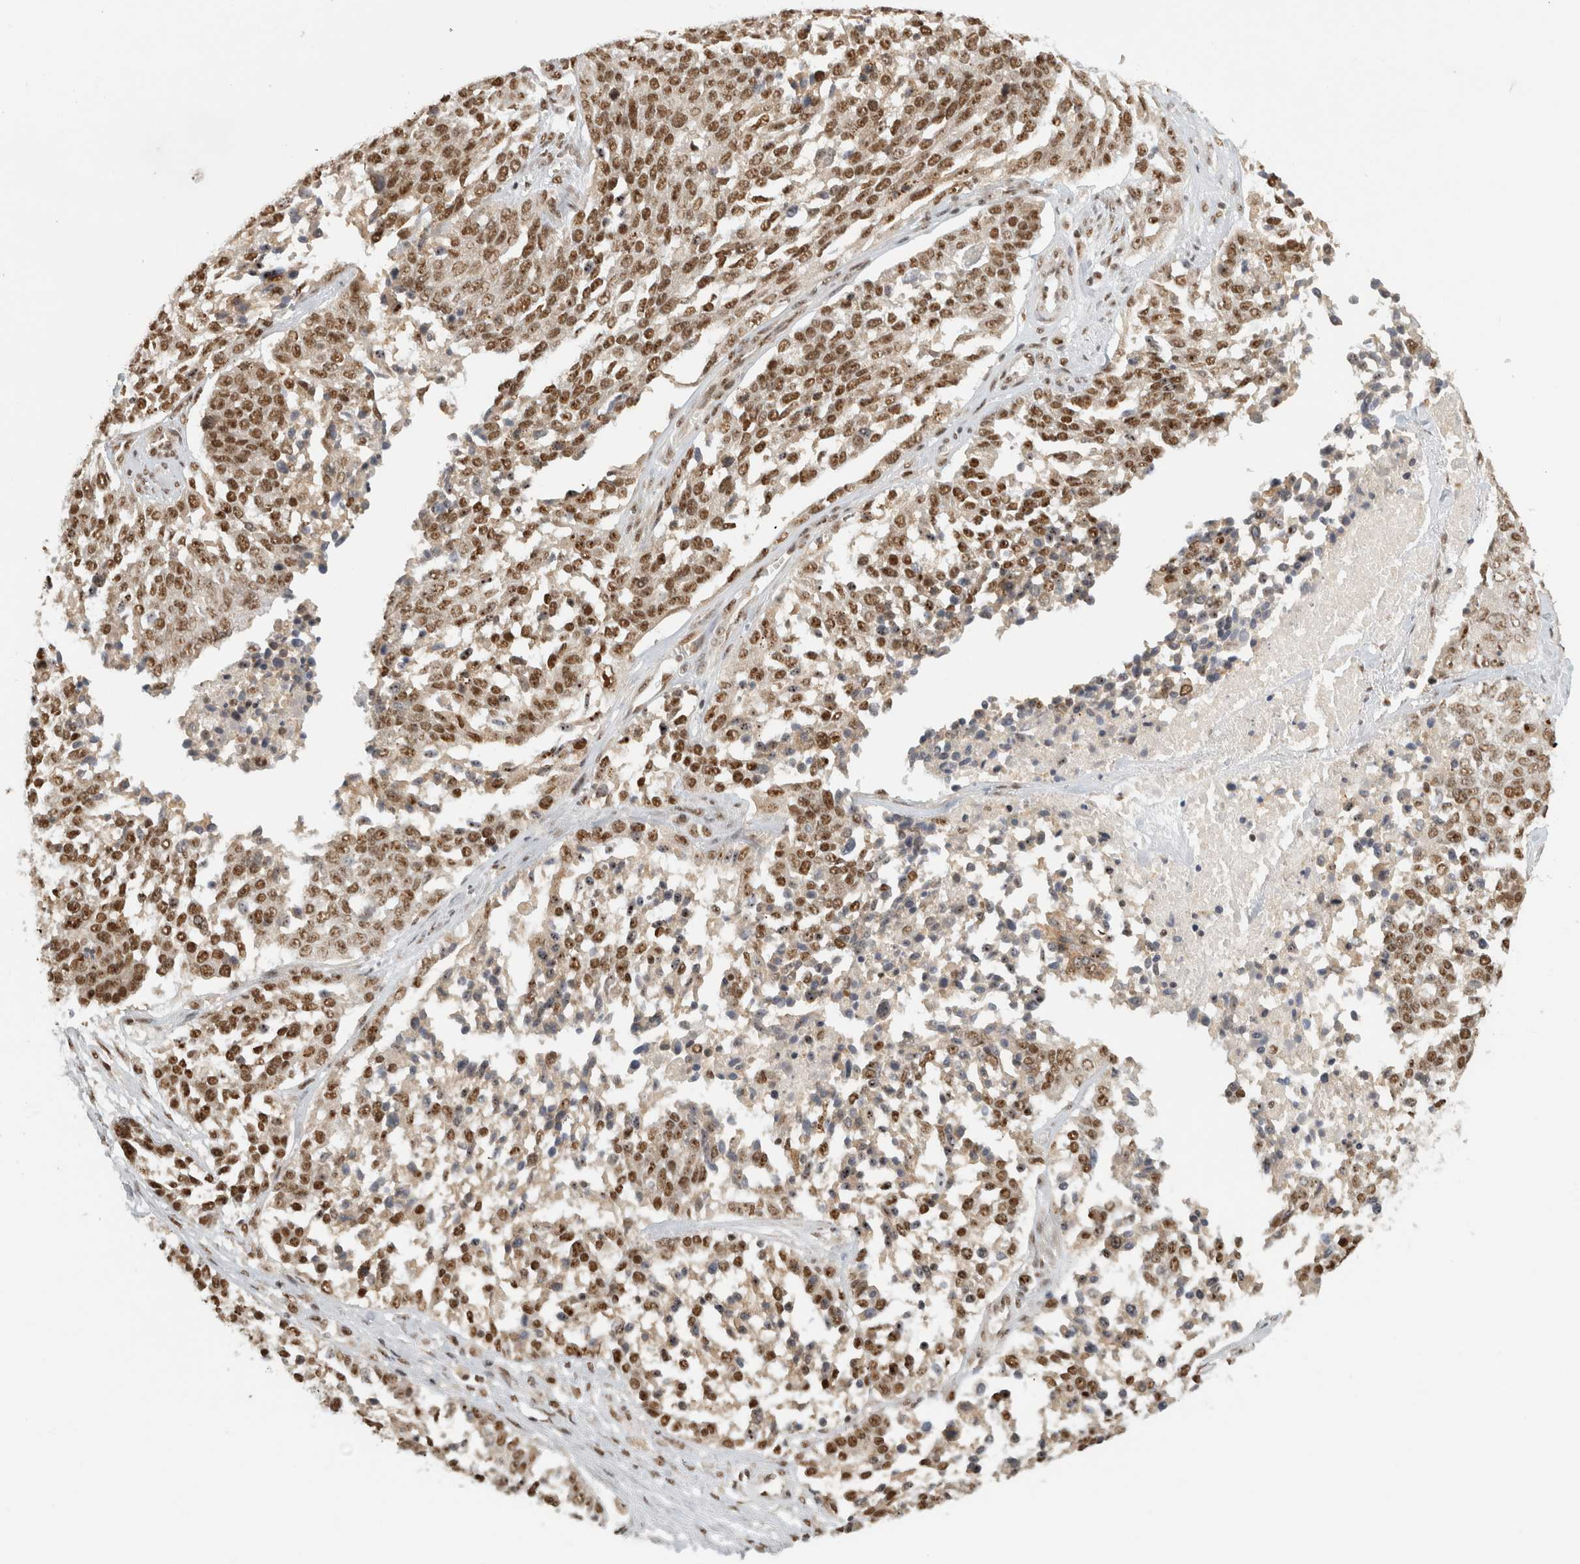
{"staining": {"intensity": "moderate", "quantity": ">75%", "location": "nuclear"}, "tissue": "ovarian cancer", "cell_type": "Tumor cells", "image_type": "cancer", "snomed": [{"axis": "morphology", "description": "Cystadenocarcinoma, serous, NOS"}, {"axis": "topography", "description": "Ovary"}], "caption": "The micrograph reveals staining of ovarian cancer (serous cystadenocarcinoma), revealing moderate nuclear protein positivity (brown color) within tumor cells. The protein is stained brown, and the nuclei are stained in blue (DAB IHC with brightfield microscopy, high magnification).", "gene": "EBNA1BP2", "patient": {"sex": "female", "age": 44}}